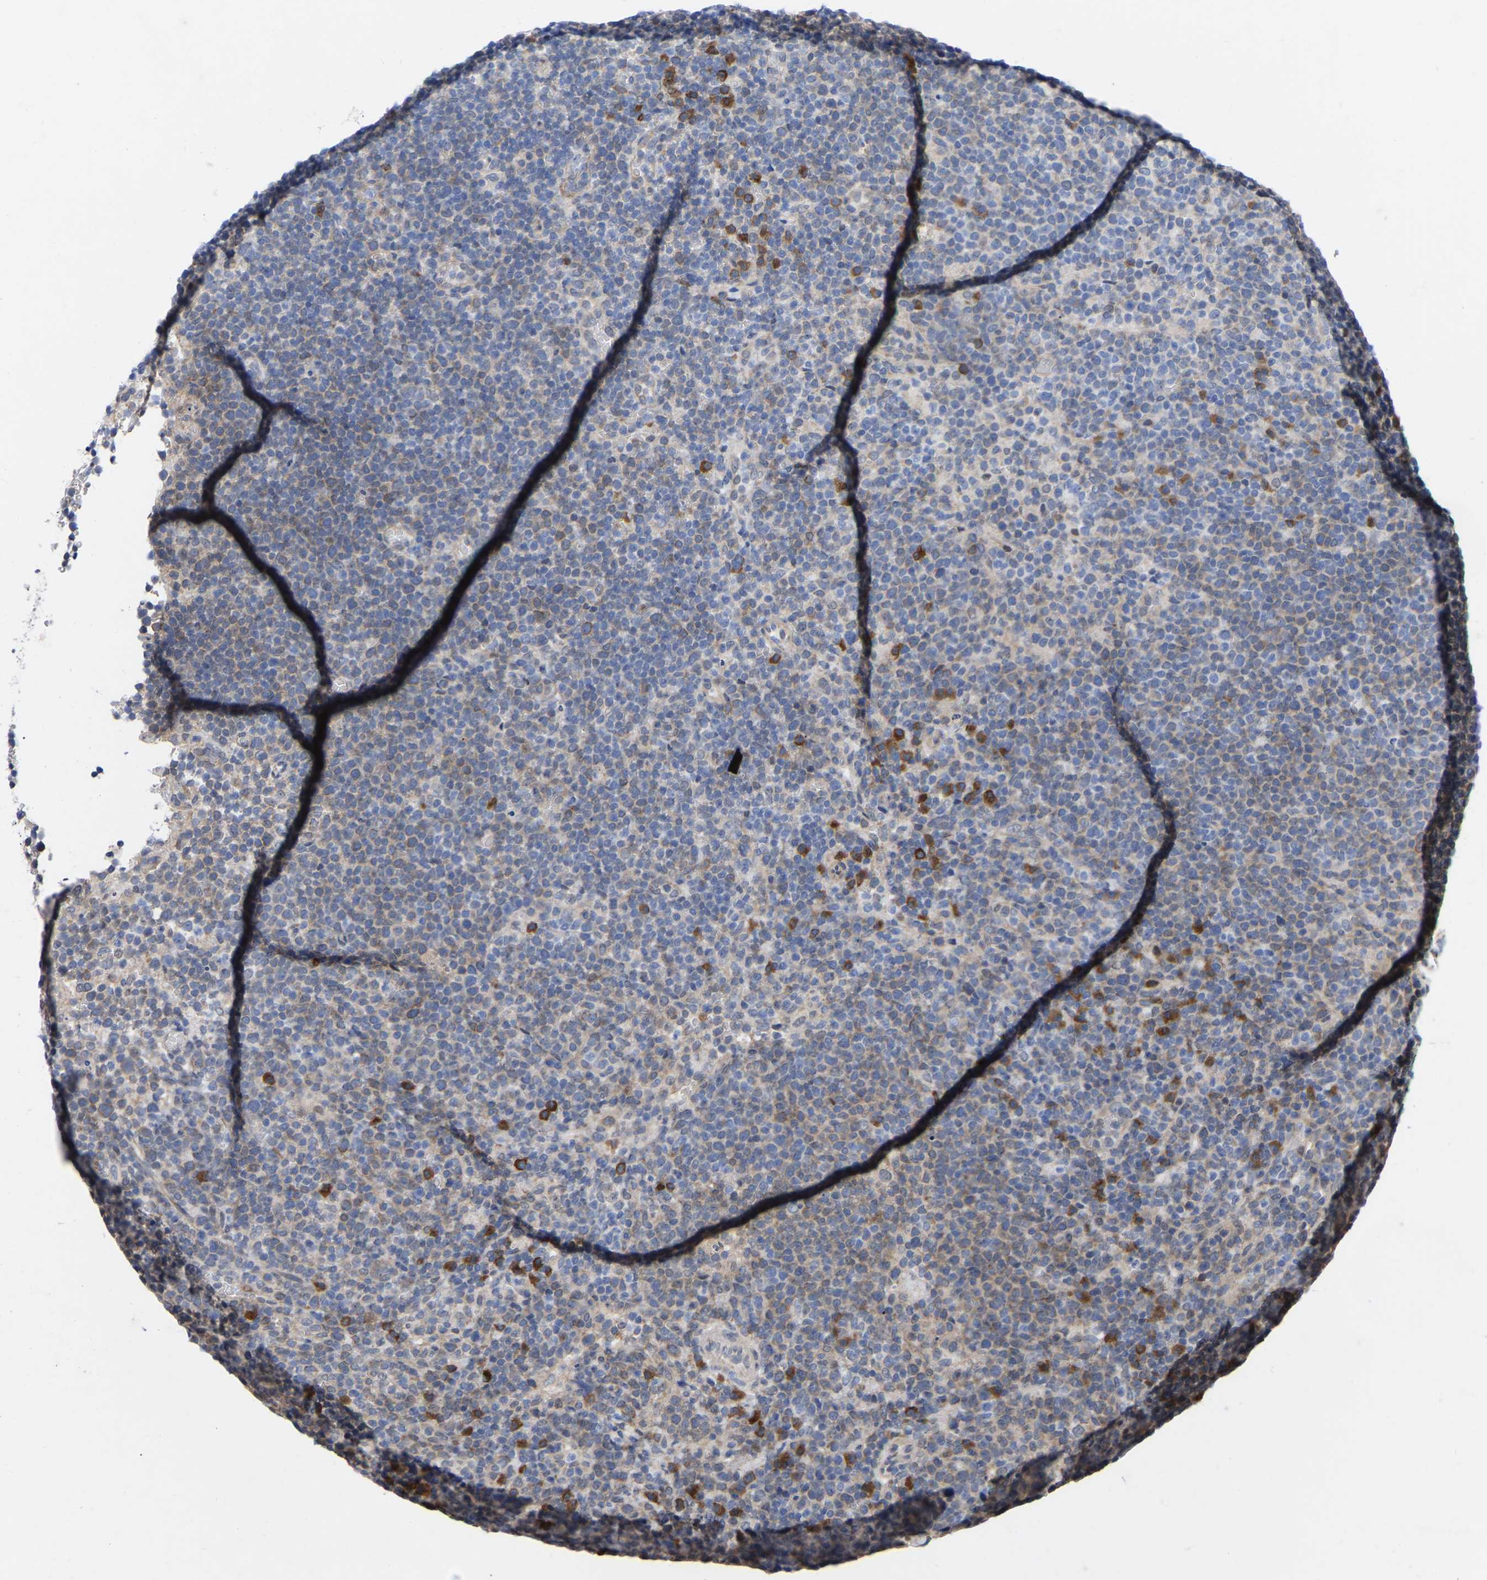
{"staining": {"intensity": "weak", "quantity": "<25%", "location": "cytoplasmic/membranous"}, "tissue": "lymphoma", "cell_type": "Tumor cells", "image_type": "cancer", "snomed": [{"axis": "morphology", "description": "Malignant lymphoma, non-Hodgkin's type, High grade"}, {"axis": "topography", "description": "Lymph node"}], "caption": "The image reveals no staining of tumor cells in malignant lymphoma, non-Hodgkin's type (high-grade).", "gene": "UBE4B", "patient": {"sex": "male", "age": 61}}